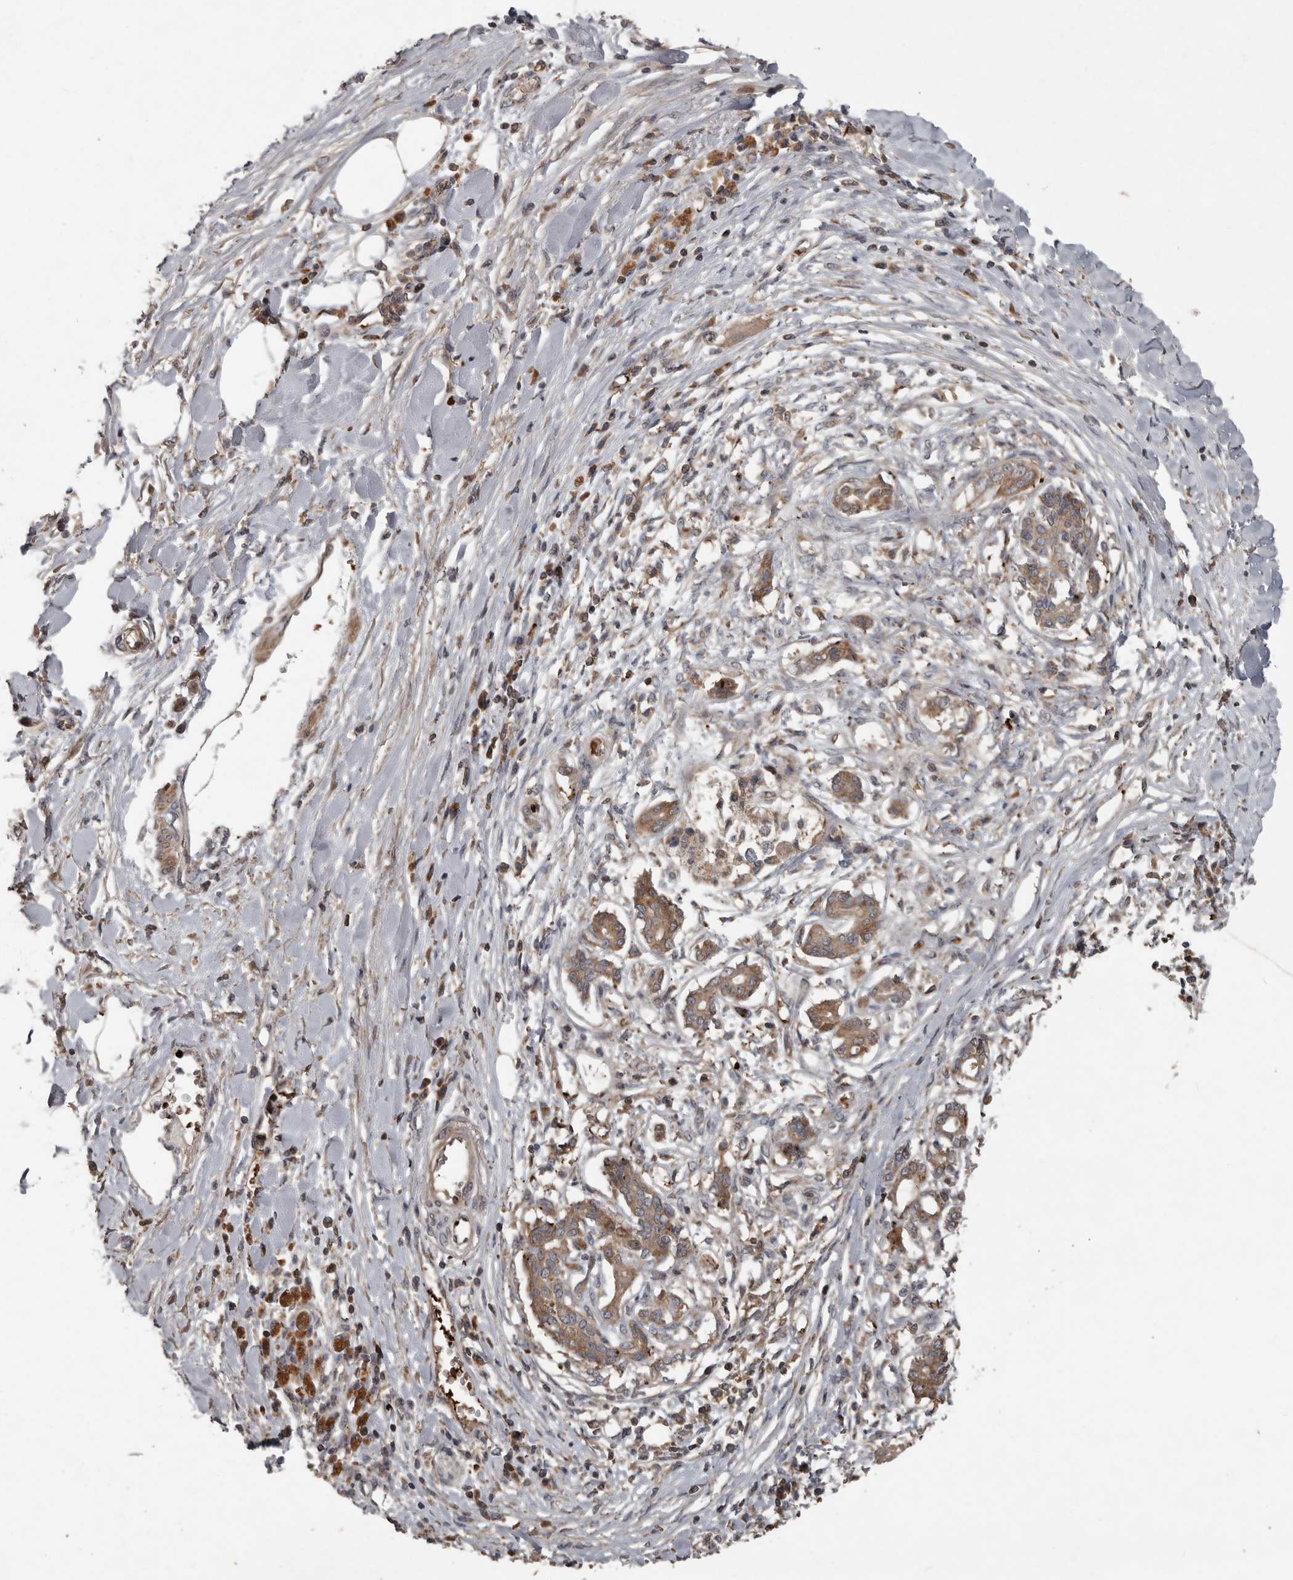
{"staining": {"intensity": "moderate", "quantity": ">75%", "location": "cytoplasmic/membranous"}, "tissue": "pancreatic cancer", "cell_type": "Tumor cells", "image_type": "cancer", "snomed": [{"axis": "morphology", "description": "Adenocarcinoma, NOS"}, {"axis": "topography", "description": "Pancreas"}], "caption": "Protein expression analysis of human pancreatic cancer reveals moderate cytoplasmic/membranous staining in about >75% of tumor cells. The staining was performed using DAB (3,3'-diaminobenzidine) to visualize the protein expression in brown, while the nuclei were stained in blue with hematoxylin (Magnification: 20x).", "gene": "FBXO31", "patient": {"sex": "female", "age": 56}}